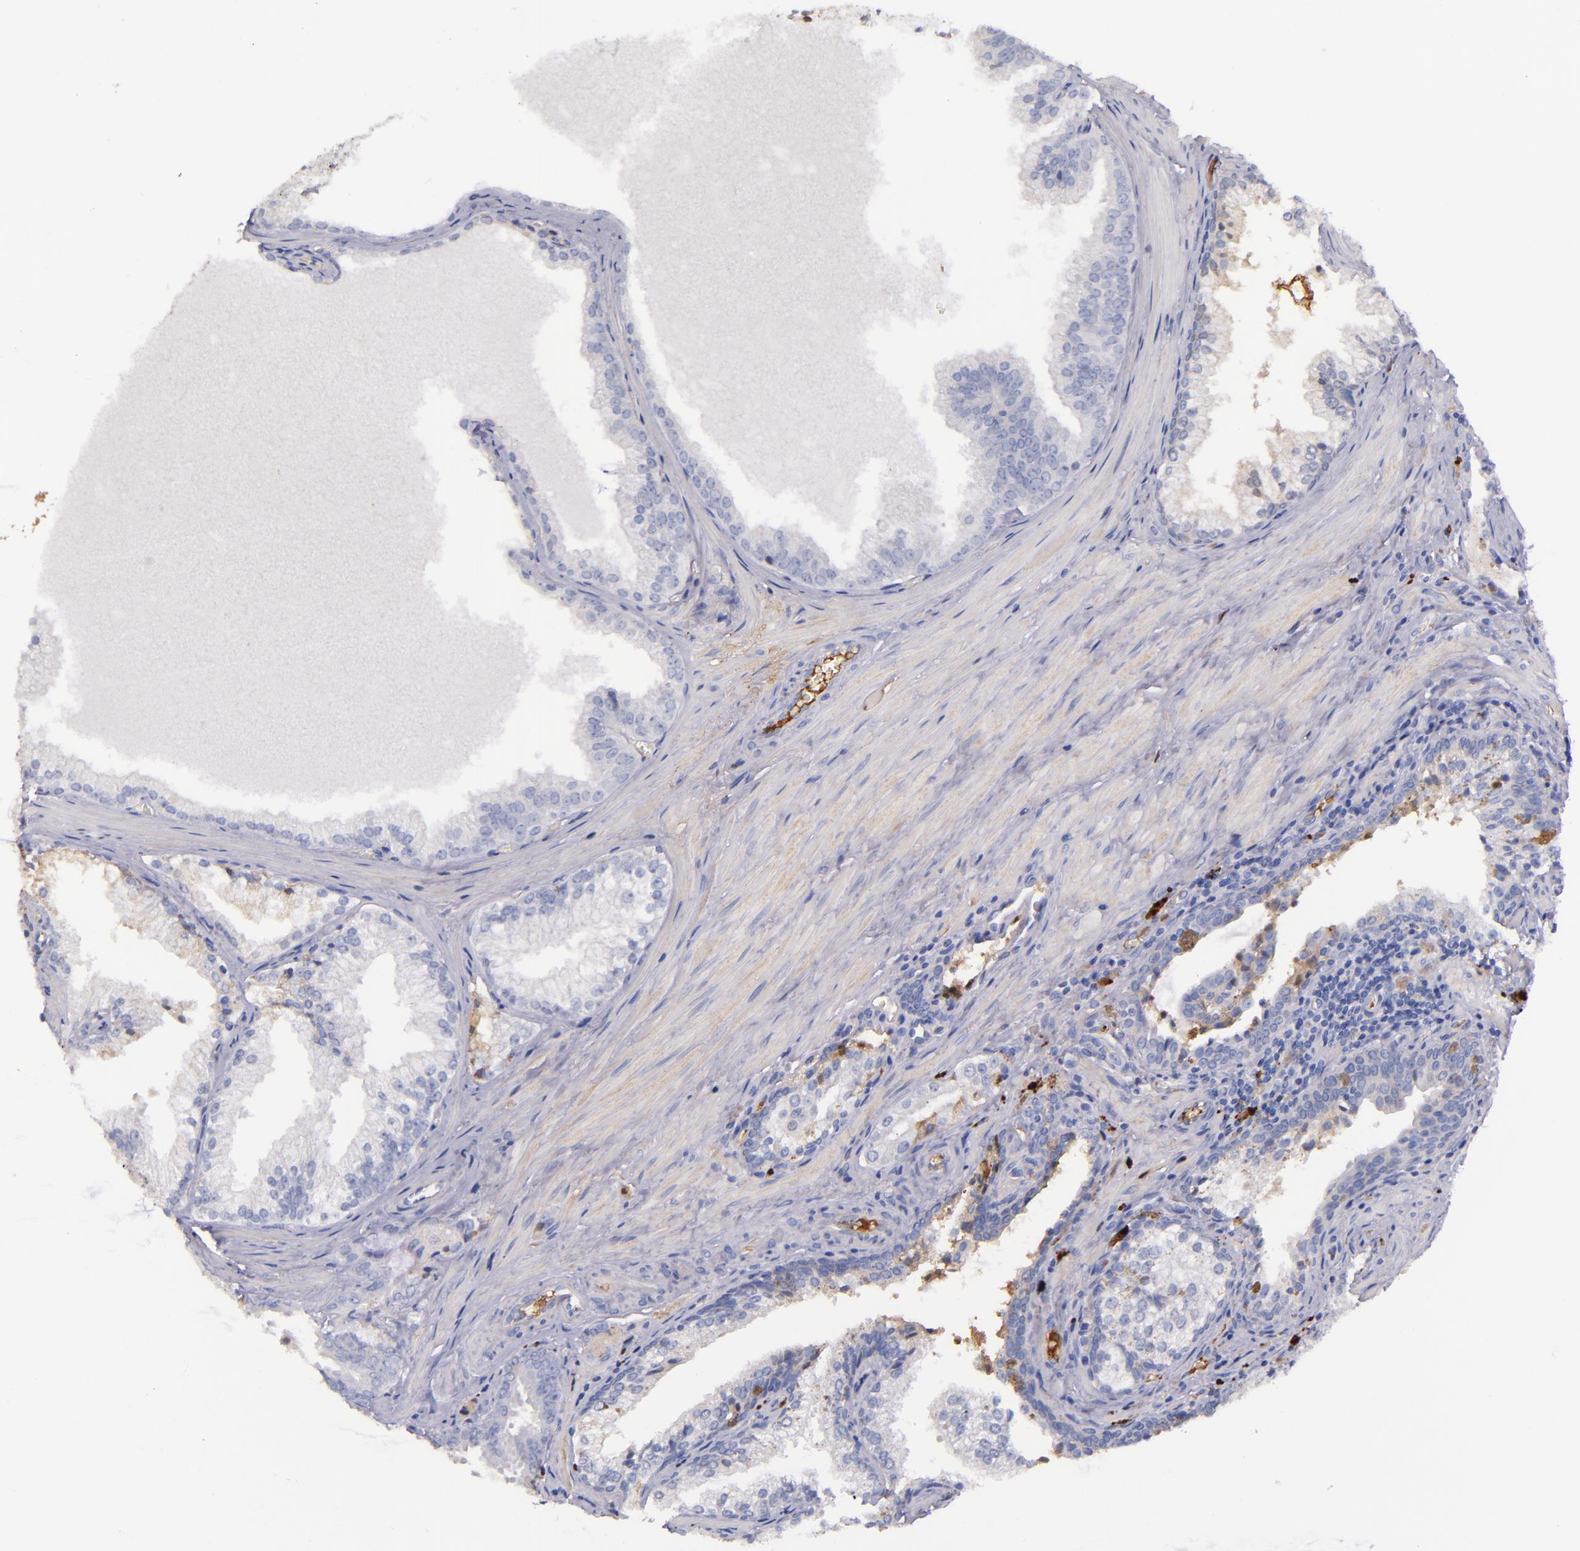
{"staining": {"intensity": "negative", "quantity": "none", "location": "none"}, "tissue": "prostate cancer", "cell_type": "Tumor cells", "image_type": "cancer", "snomed": [{"axis": "morphology", "description": "Adenocarcinoma, Medium grade"}, {"axis": "topography", "description": "Prostate"}], "caption": "Immunohistochemistry (IHC) photomicrograph of neoplastic tissue: prostate cancer (medium-grade adenocarcinoma) stained with DAB demonstrates no significant protein expression in tumor cells.", "gene": "KNG1", "patient": {"sex": "male", "age": 64}}